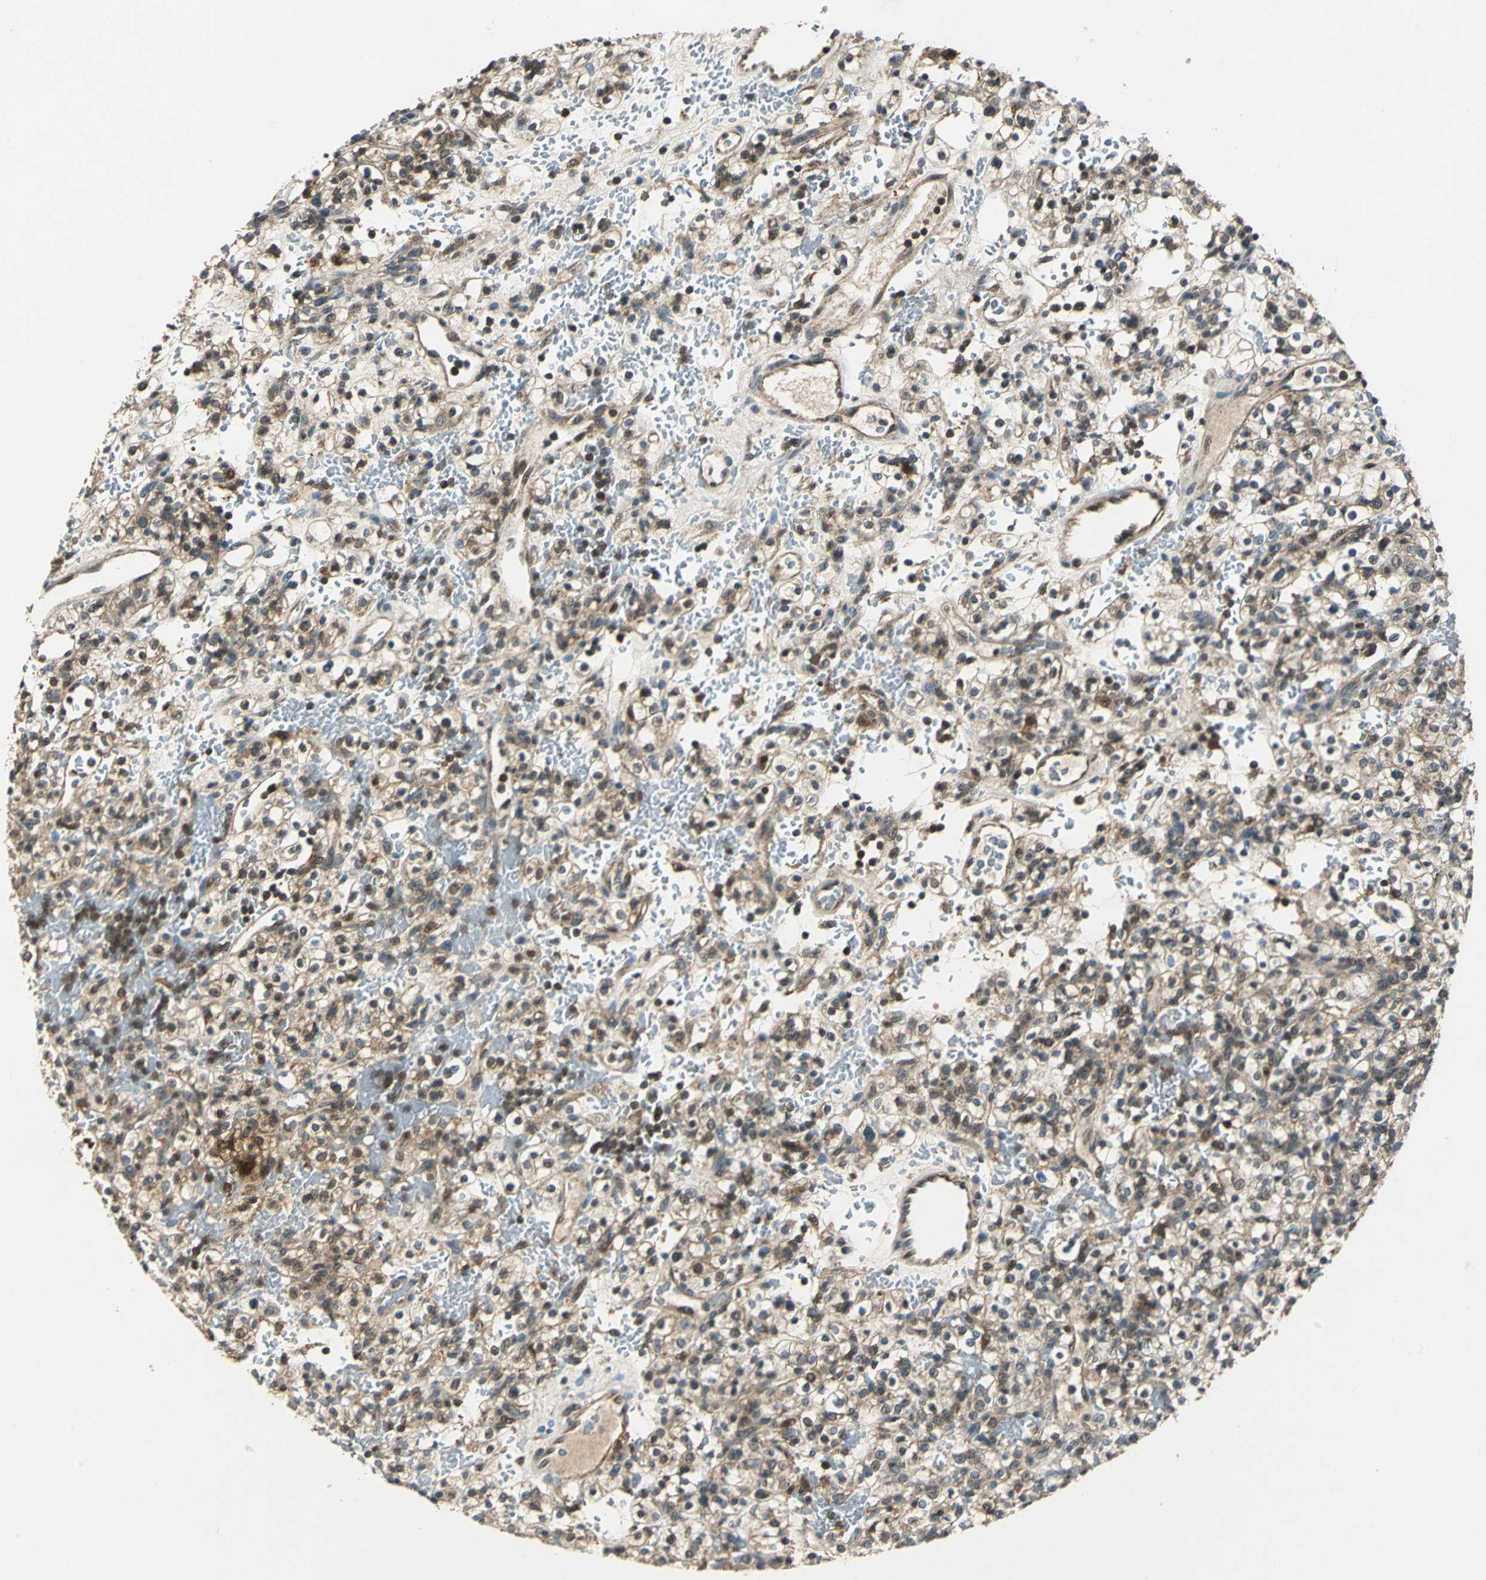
{"staining": {"intensity": "moderate", "quantity": "25%-75%", "location": "cytoplasmic/membranous"}, "tissue": "renal cancer", "cell_type": "Tumor cells", "image_type": "cancer", "snomed": [{"axis": "morphology", "description": "Normal tissue, NOS"}, {"axis": "morphology", "description": "Adenocarcinoma, NOS"}, {"axis": "topography", "description": "Kidney"}], "caption": "IHC histopathology image of neoplastic tissue: human renal adenocarcinoma stained using immunohistochemistry (IHC) displays medium levels of moderate protein expression localized specifically in the cytoplasmic/membranous of tumor cells, appearing as a cytoplasmic/membranous brown color.", "gene": "AHSA1", "patient": {"sex": "female", "age": 72}}